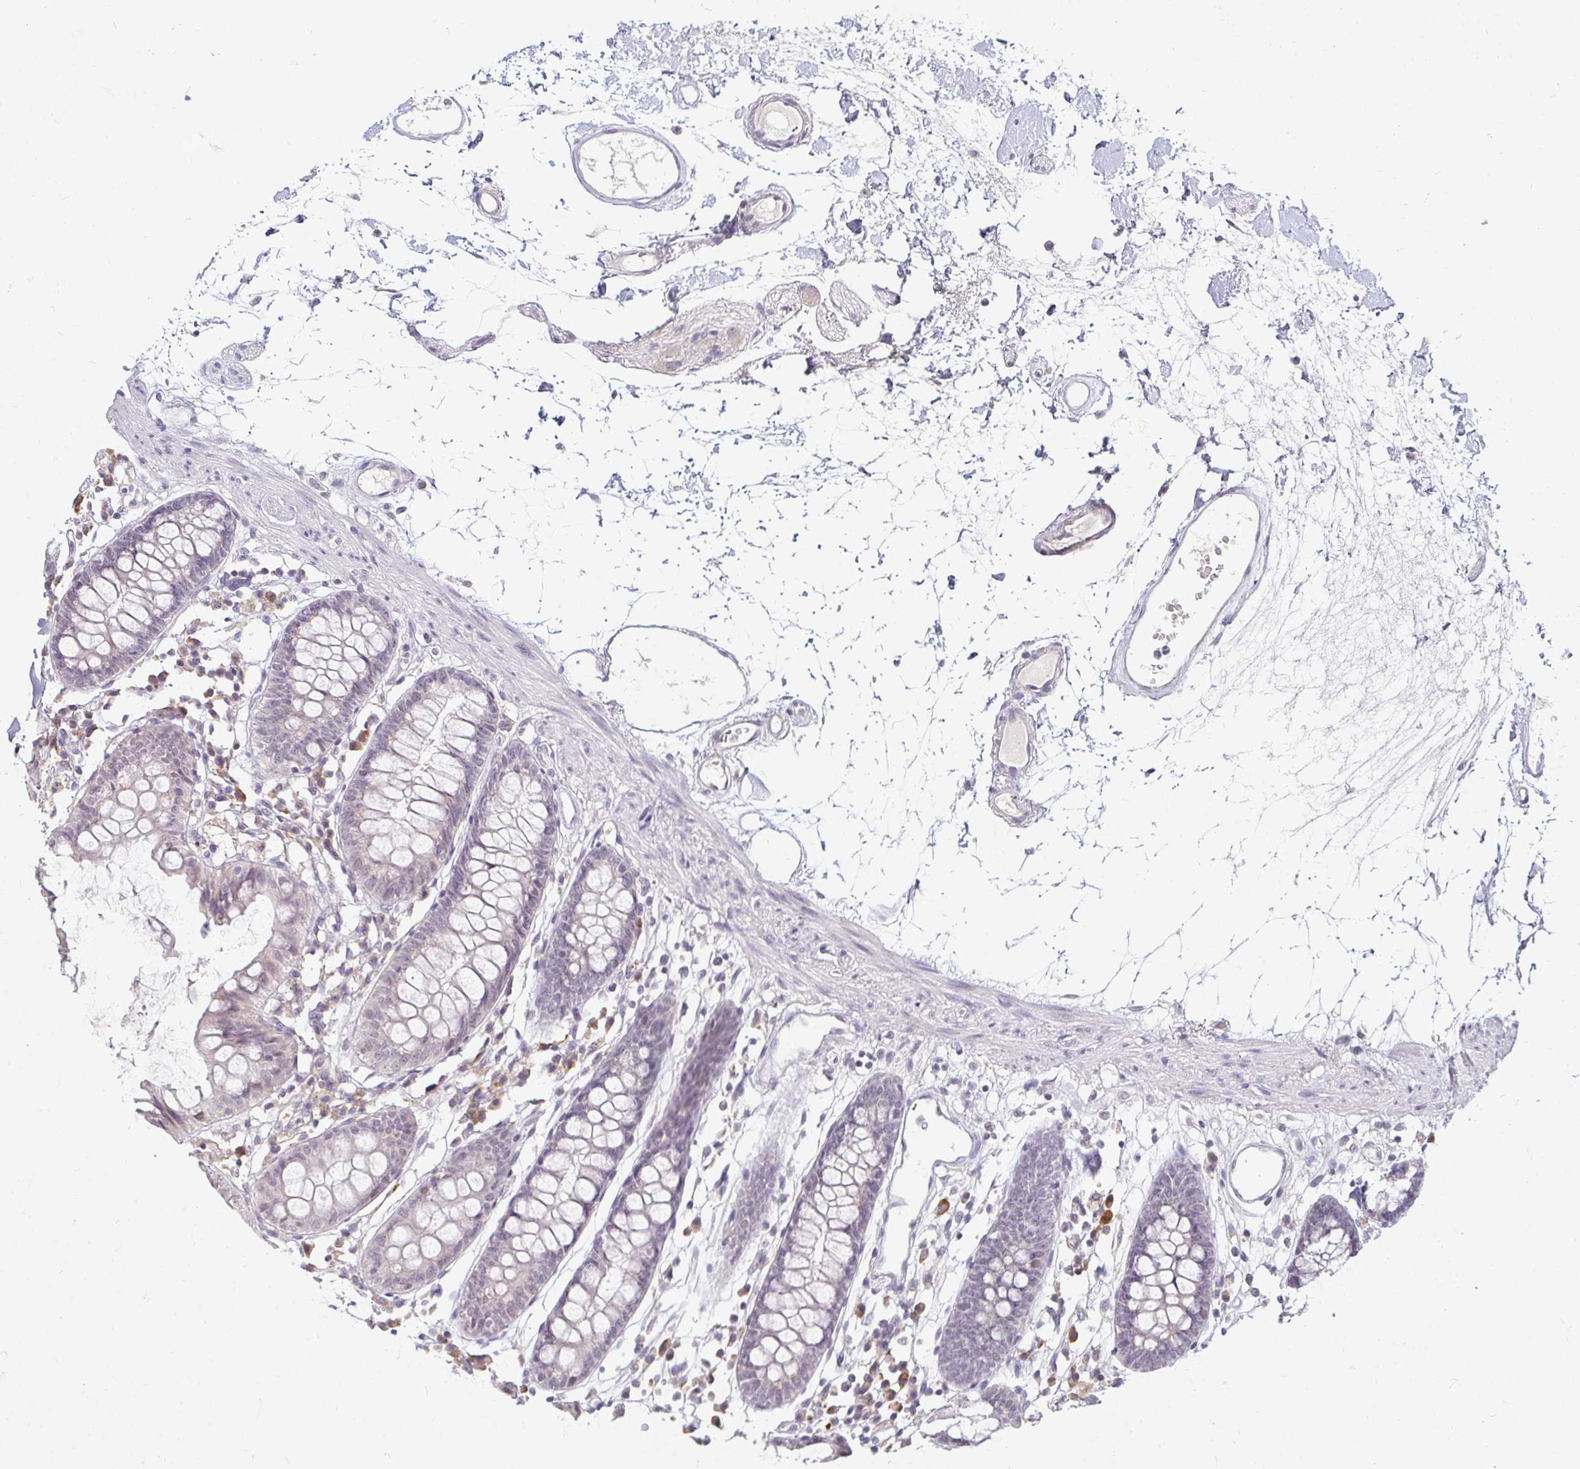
{"staining": {"intensity": "negative", "quantity": "none", "location": "none"}, "tissue": "colon", "cell_type": "Endothelial cells", "image_type": "normal", "snomed": [{"axis": "morphology", "description": "Normal tissue, NOS"}, {"axis": "topography", "description": "Colon"}], "caption": "Endothelial cells show no significant protein positivity in unremarkable colon.", "gene": "DDN", "patient": {"sex": "female", "age": 84}}